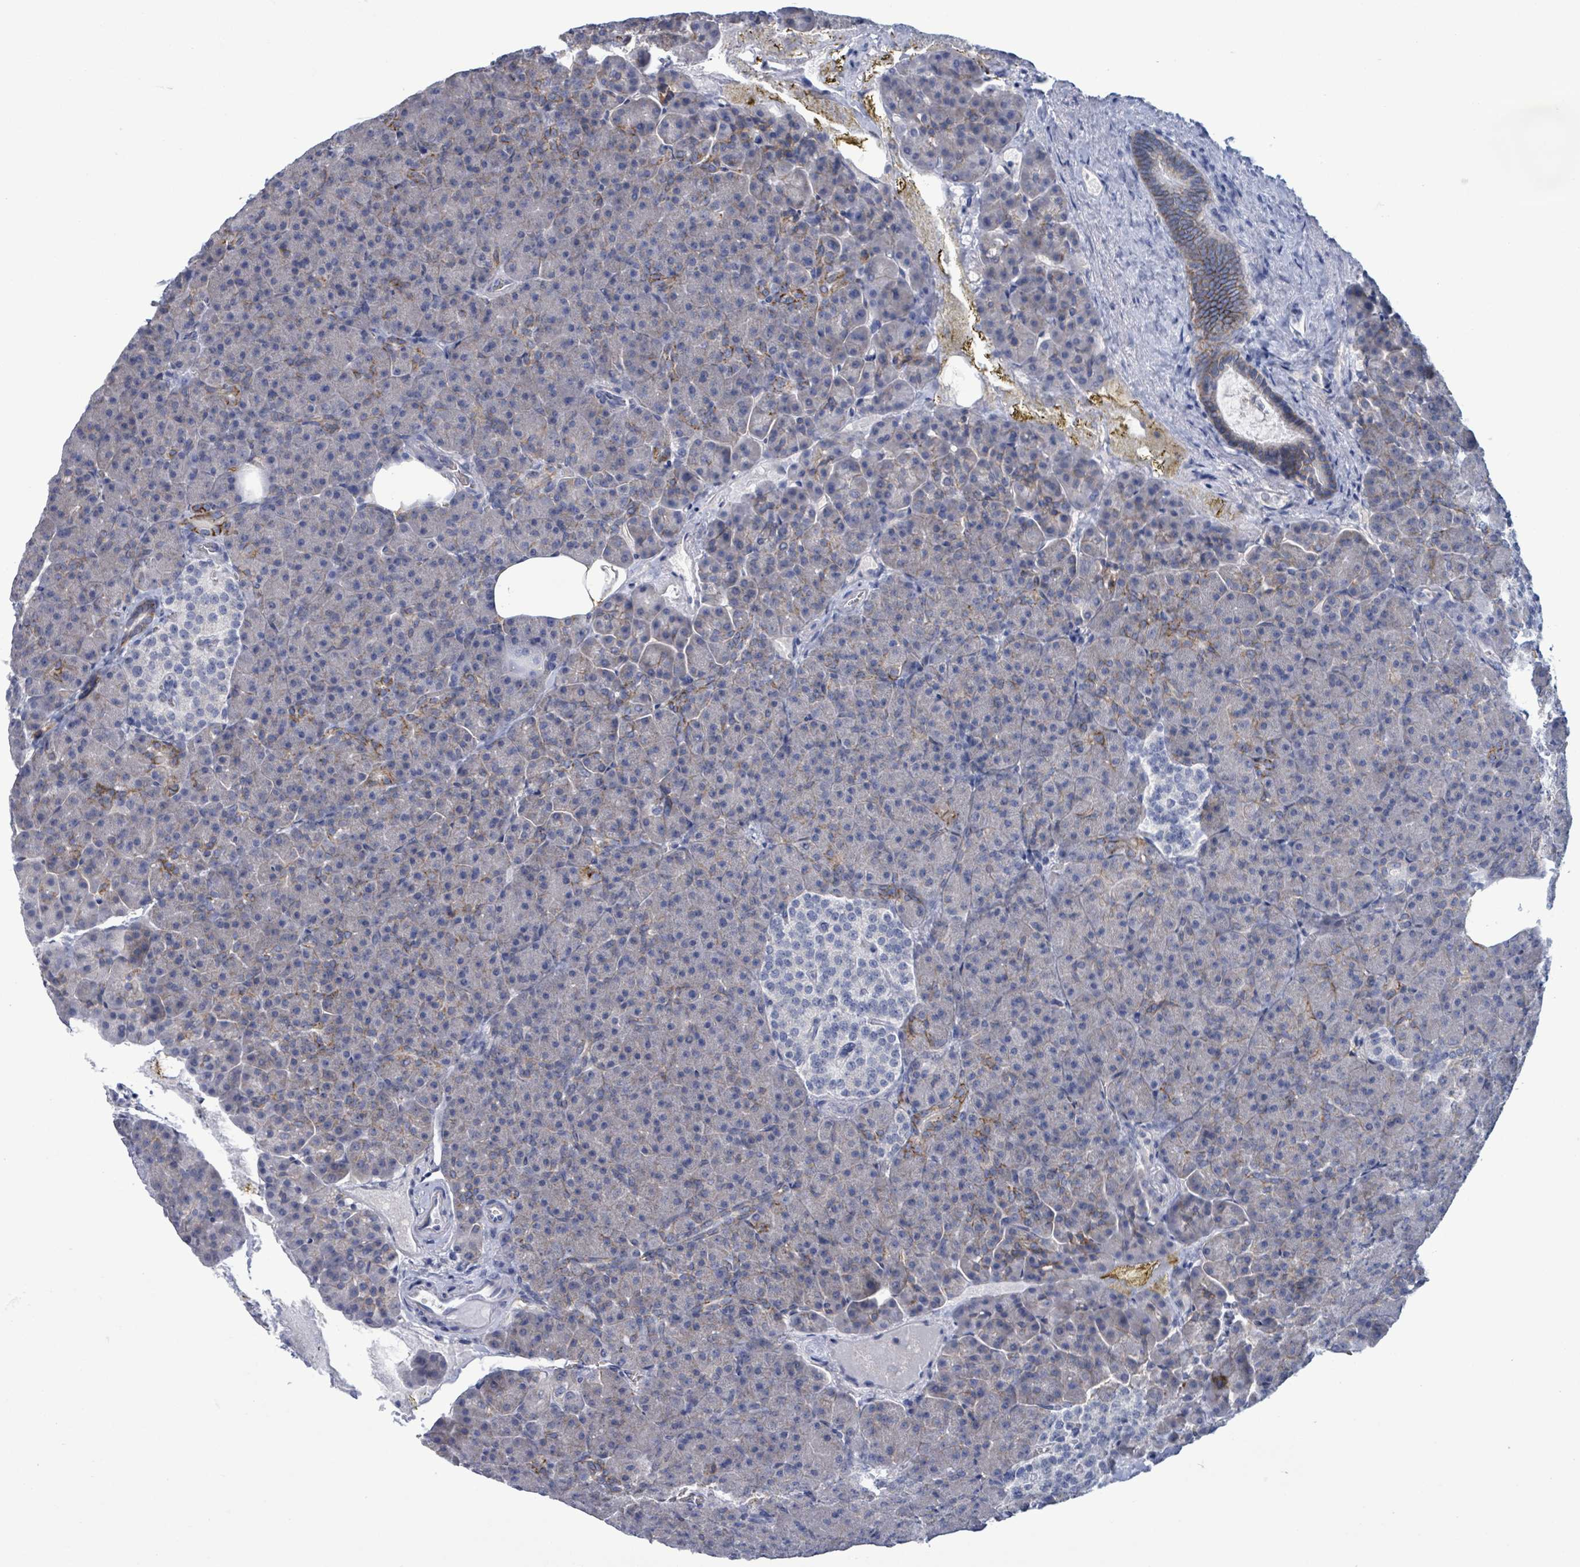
{"staining": {"intensity": "moderate", "quantity": "<25%", "location": "cytoplasmic/membranous"}, "tissue": "pancreas", "cell_type": "Exocrine glandular cells", "image_type": "normal", "snomed": [{"axis": "morphology", "description": "Normal tissue, NOS"}, {"axis": "topography", "description": "Pancreas"}], "caption": "Immunohistochemistry (IHC) (DAB (3,3'-diaminobenzidine)) staining of normal pancreas displays moderate cytoplasmic/membranous protein positivity in about <25% of exocrine glandular cells.", "gene": "BSG", "patient": {"sex": "female", "age": 74}}